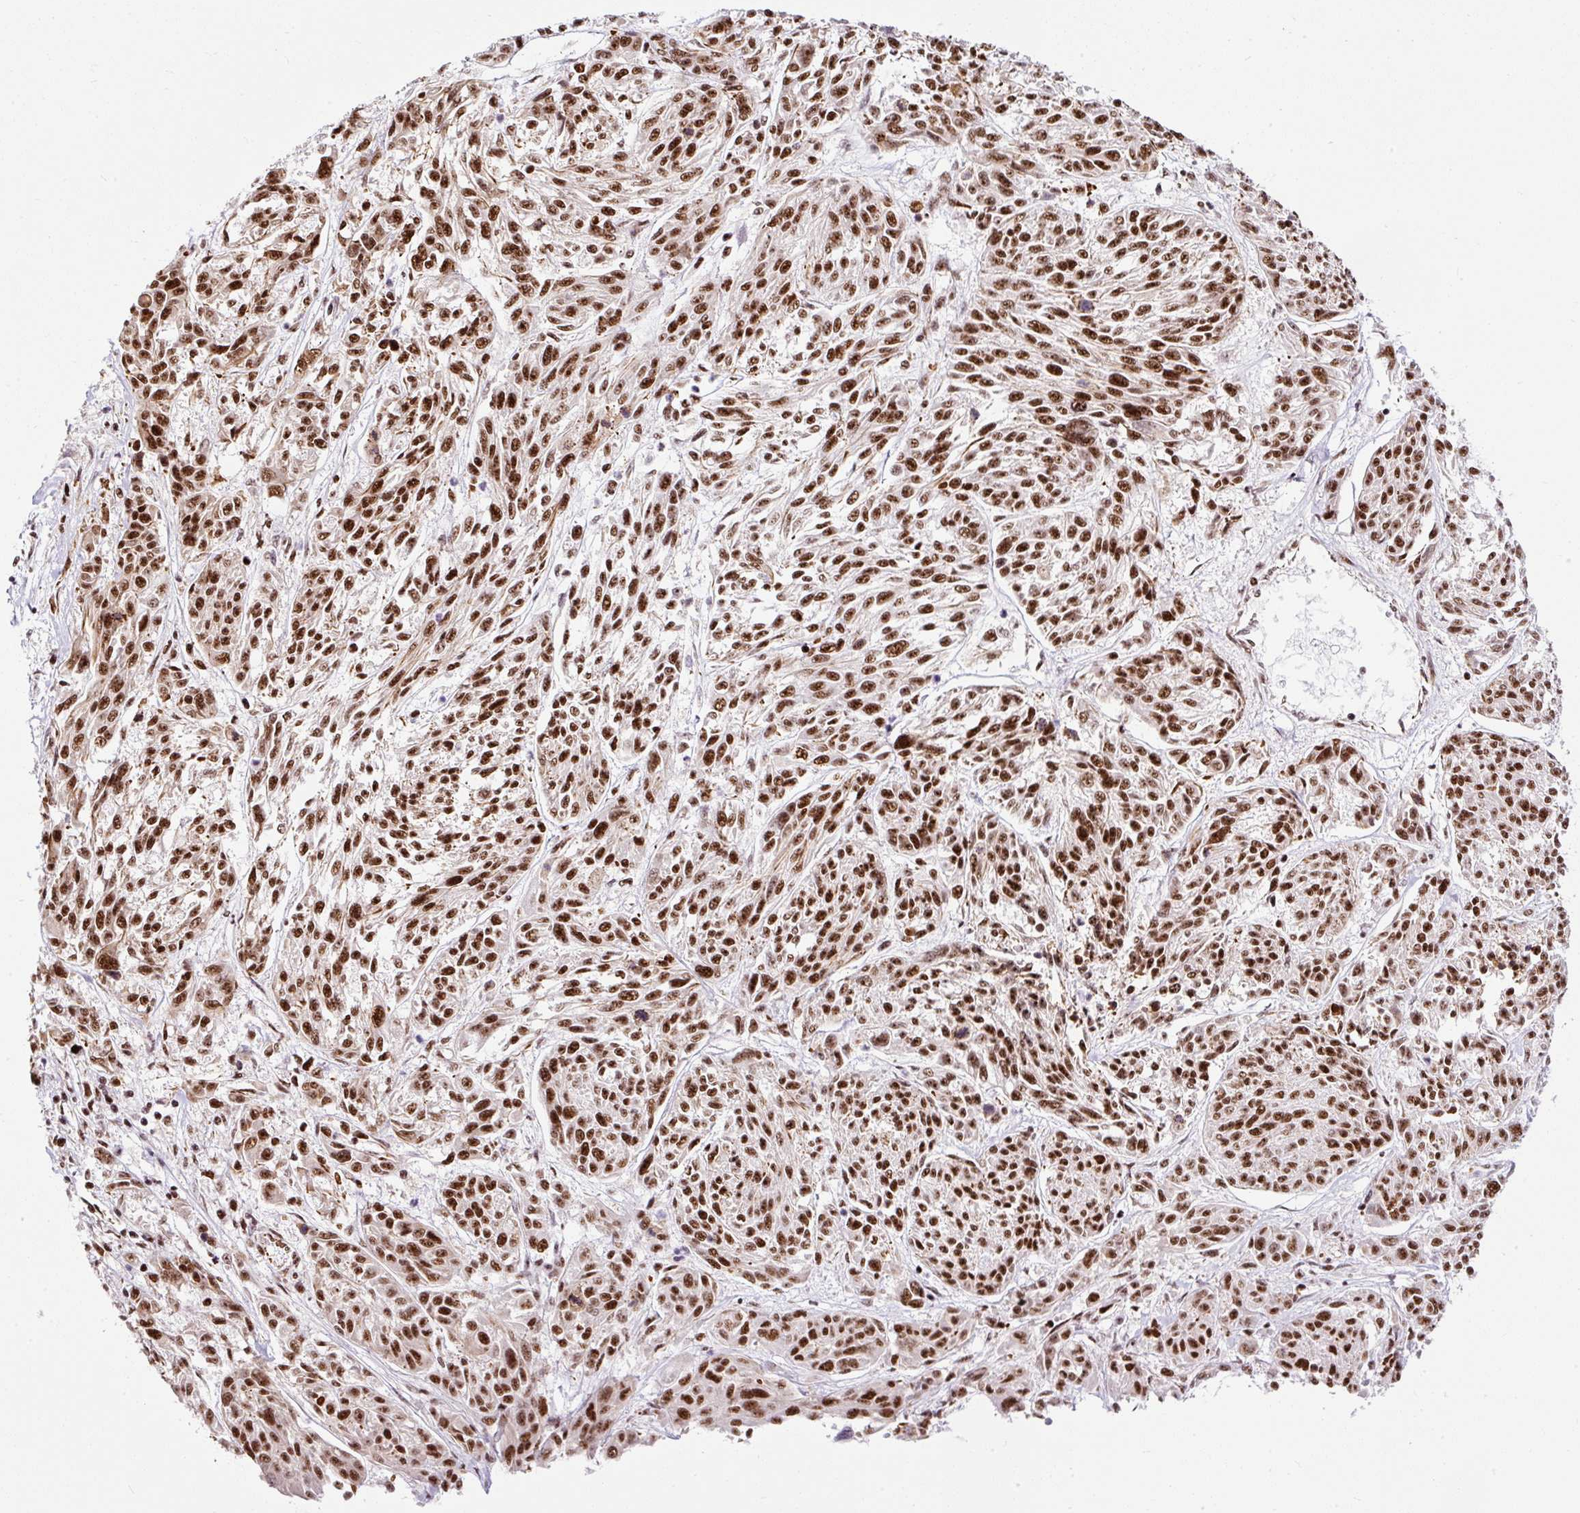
{"staining": {"intensity": "strong", "quantity": ">75%", "location": "nuclear"}, "tissue": "melanoma", "cell_type": "Tumor cells", "image_type": "cancer", "snomed": [{"axis": "morphology", "description": "Malignant melanoma, NOS"}, {"axis": "topography", "description": "Skin"}], "caption": "IHC histopathology image of malignant melanoma stained for a protein (brown), which exhibits high levels of strong nuclear positivity in approximately >75% of tumor cells.", "gene": "LUC7L2", "patient": {"sex": "male", "age": 53}}